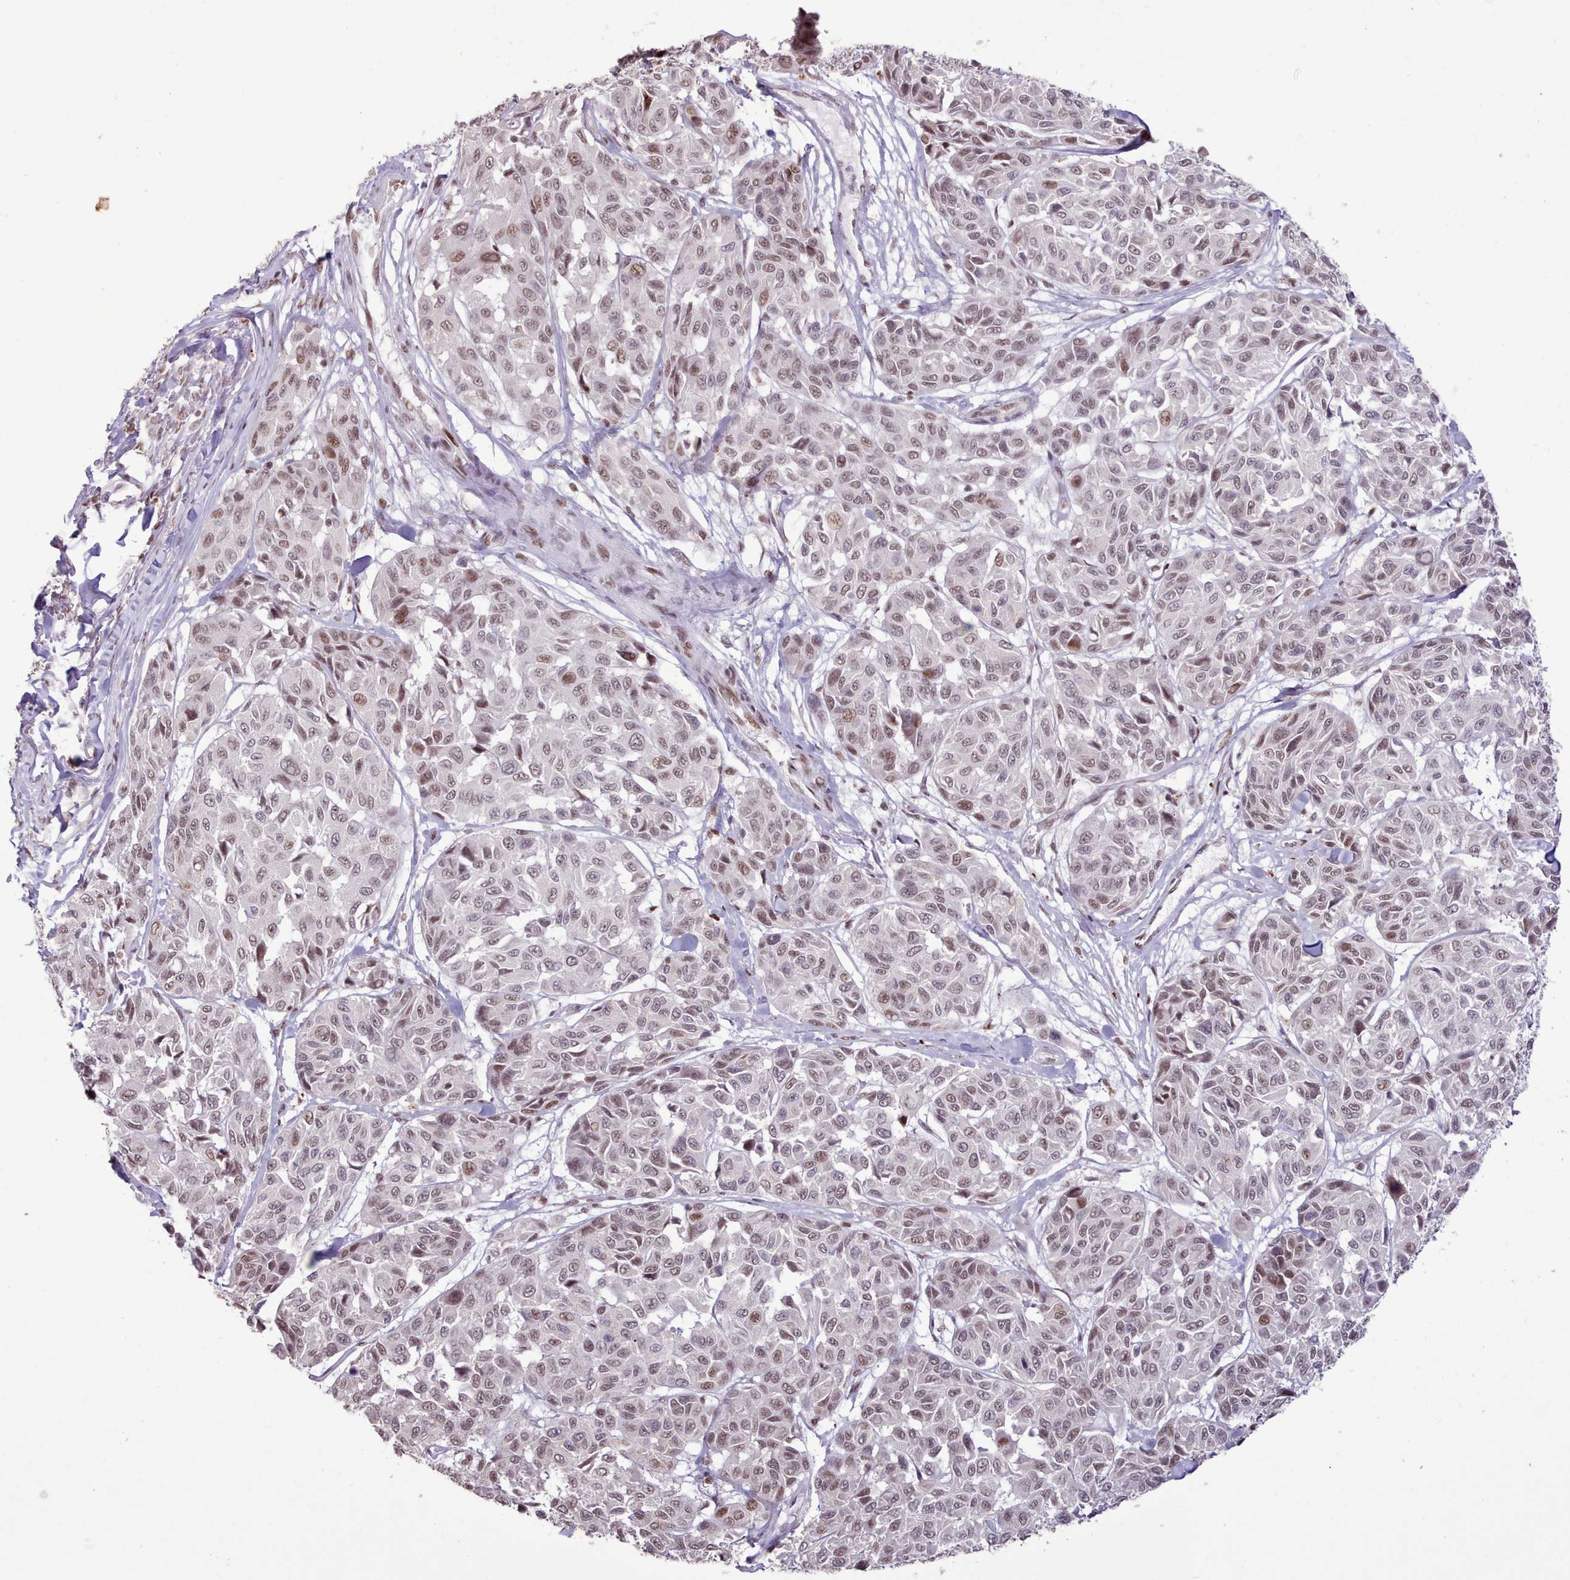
{"staining": {"intensity": "moderate", "quantity": ">75%", "location": "nuclear"}, "tissue": "melanoma", "cell_type": "Tumor cells", "image_type": "cancer", "snomed": [{"axis": "morphology", "description": "Malignant melanoma, NOS"}, {"axis": "topography", "description": "Skin"}], "caption": "Immunohistochemical staining of human malignant melanoma exhibits moderate nuclear protein expression in approximately >75% of tumor cells.", "gene": "TAF15", "patient": {"sex": "female", "age": 66}}